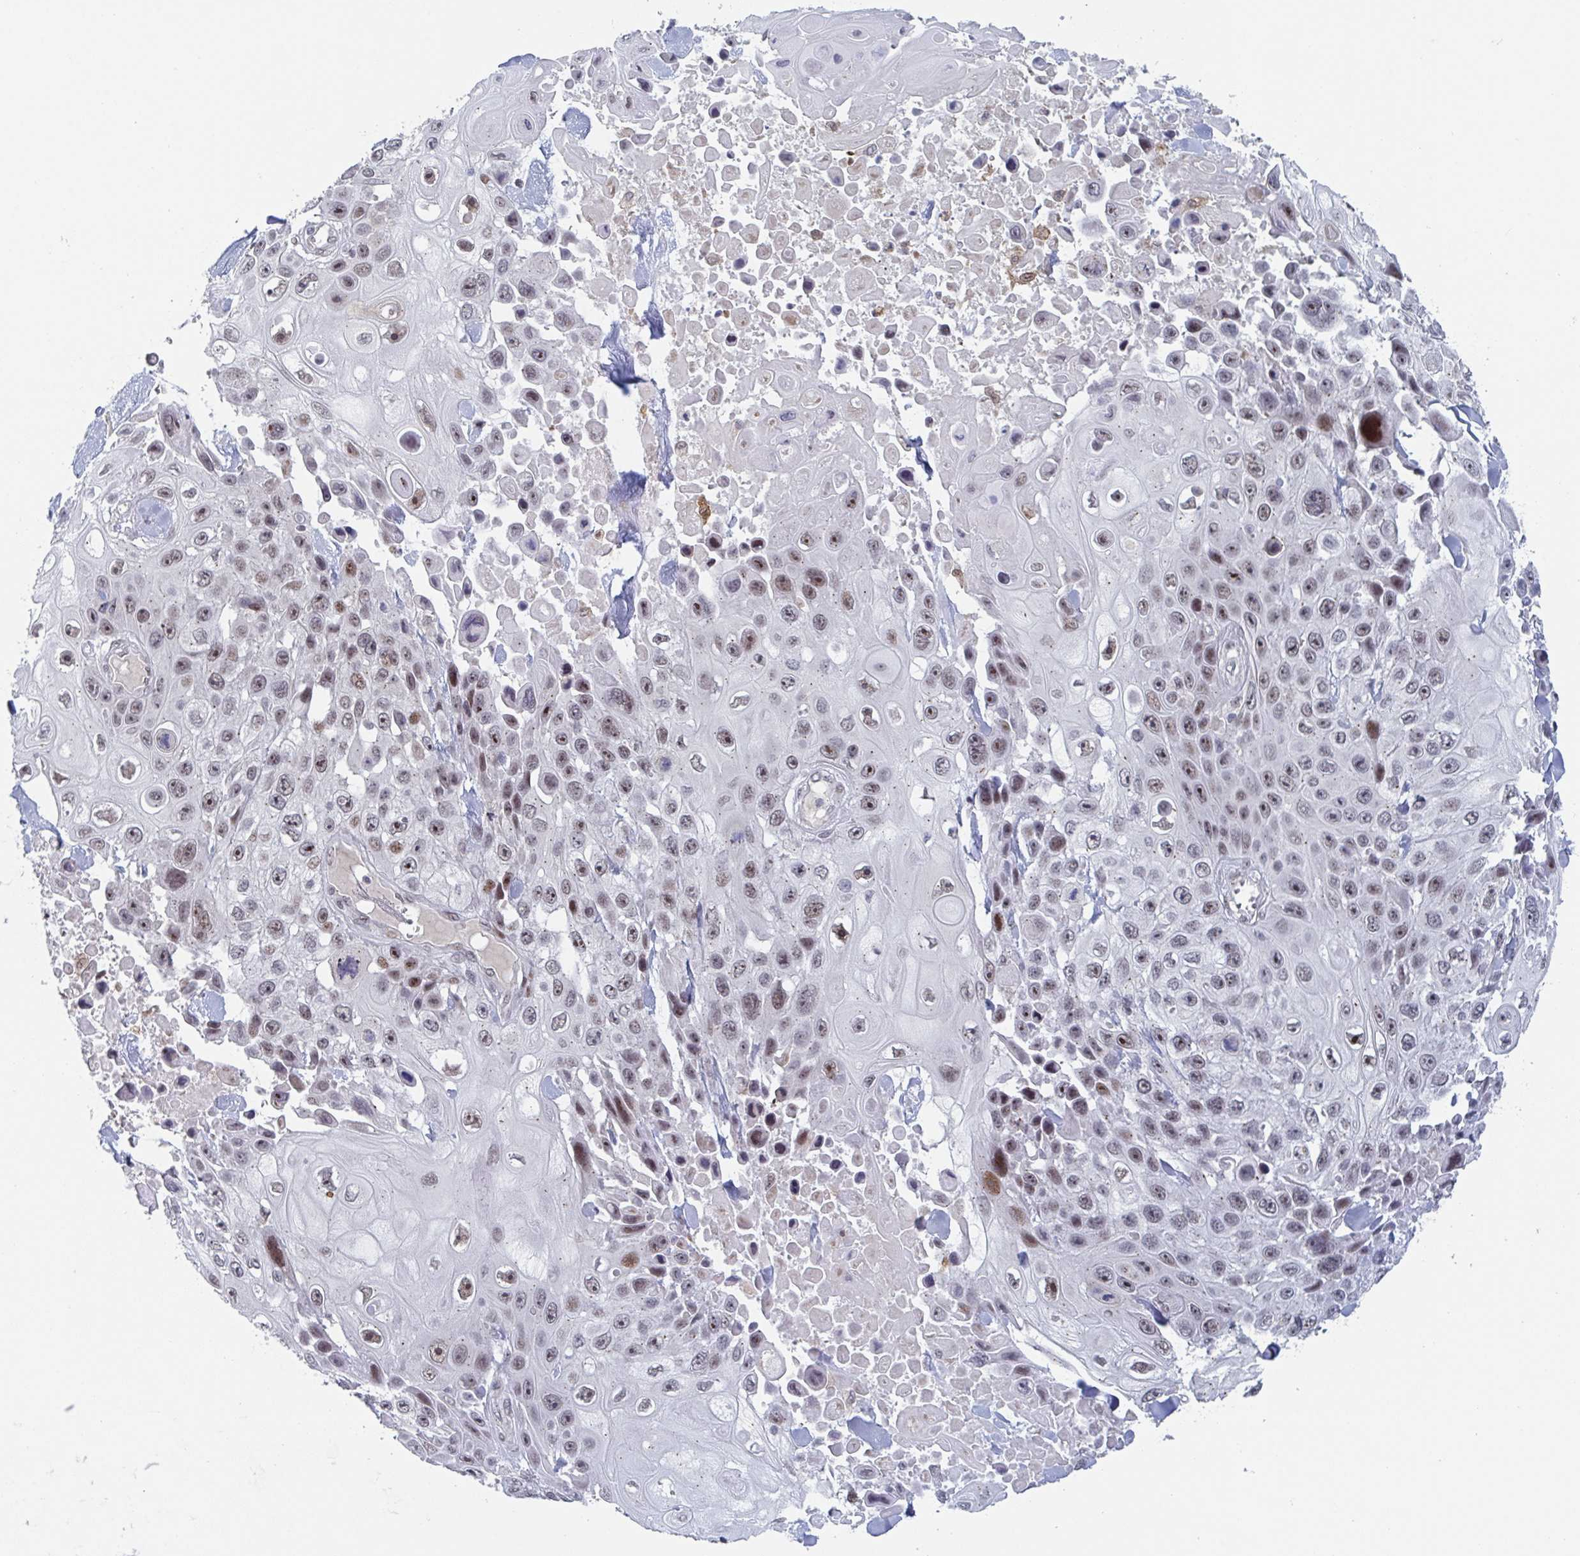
{"staining": {"intensity": "moderate", "quantity": "25%-75%", "location": "nuclear"}, "tissue": "skin cancer", "cell_type": "Tumor cells", "image_type": "cancer", "snomed": [{"axis": "morphology", "description": "Squamous cell carcinoma, NOS"}, {"axis": "topography", "description": "Skin"}], "caption": "Tumor cells exhibit medium levels of moderate nuclear positivity in approximately 25%-75% of cells in human squamous cell carcinoma (skin).", "gene": "RNF212", "patient": {"sex": "male", "age": 82}}